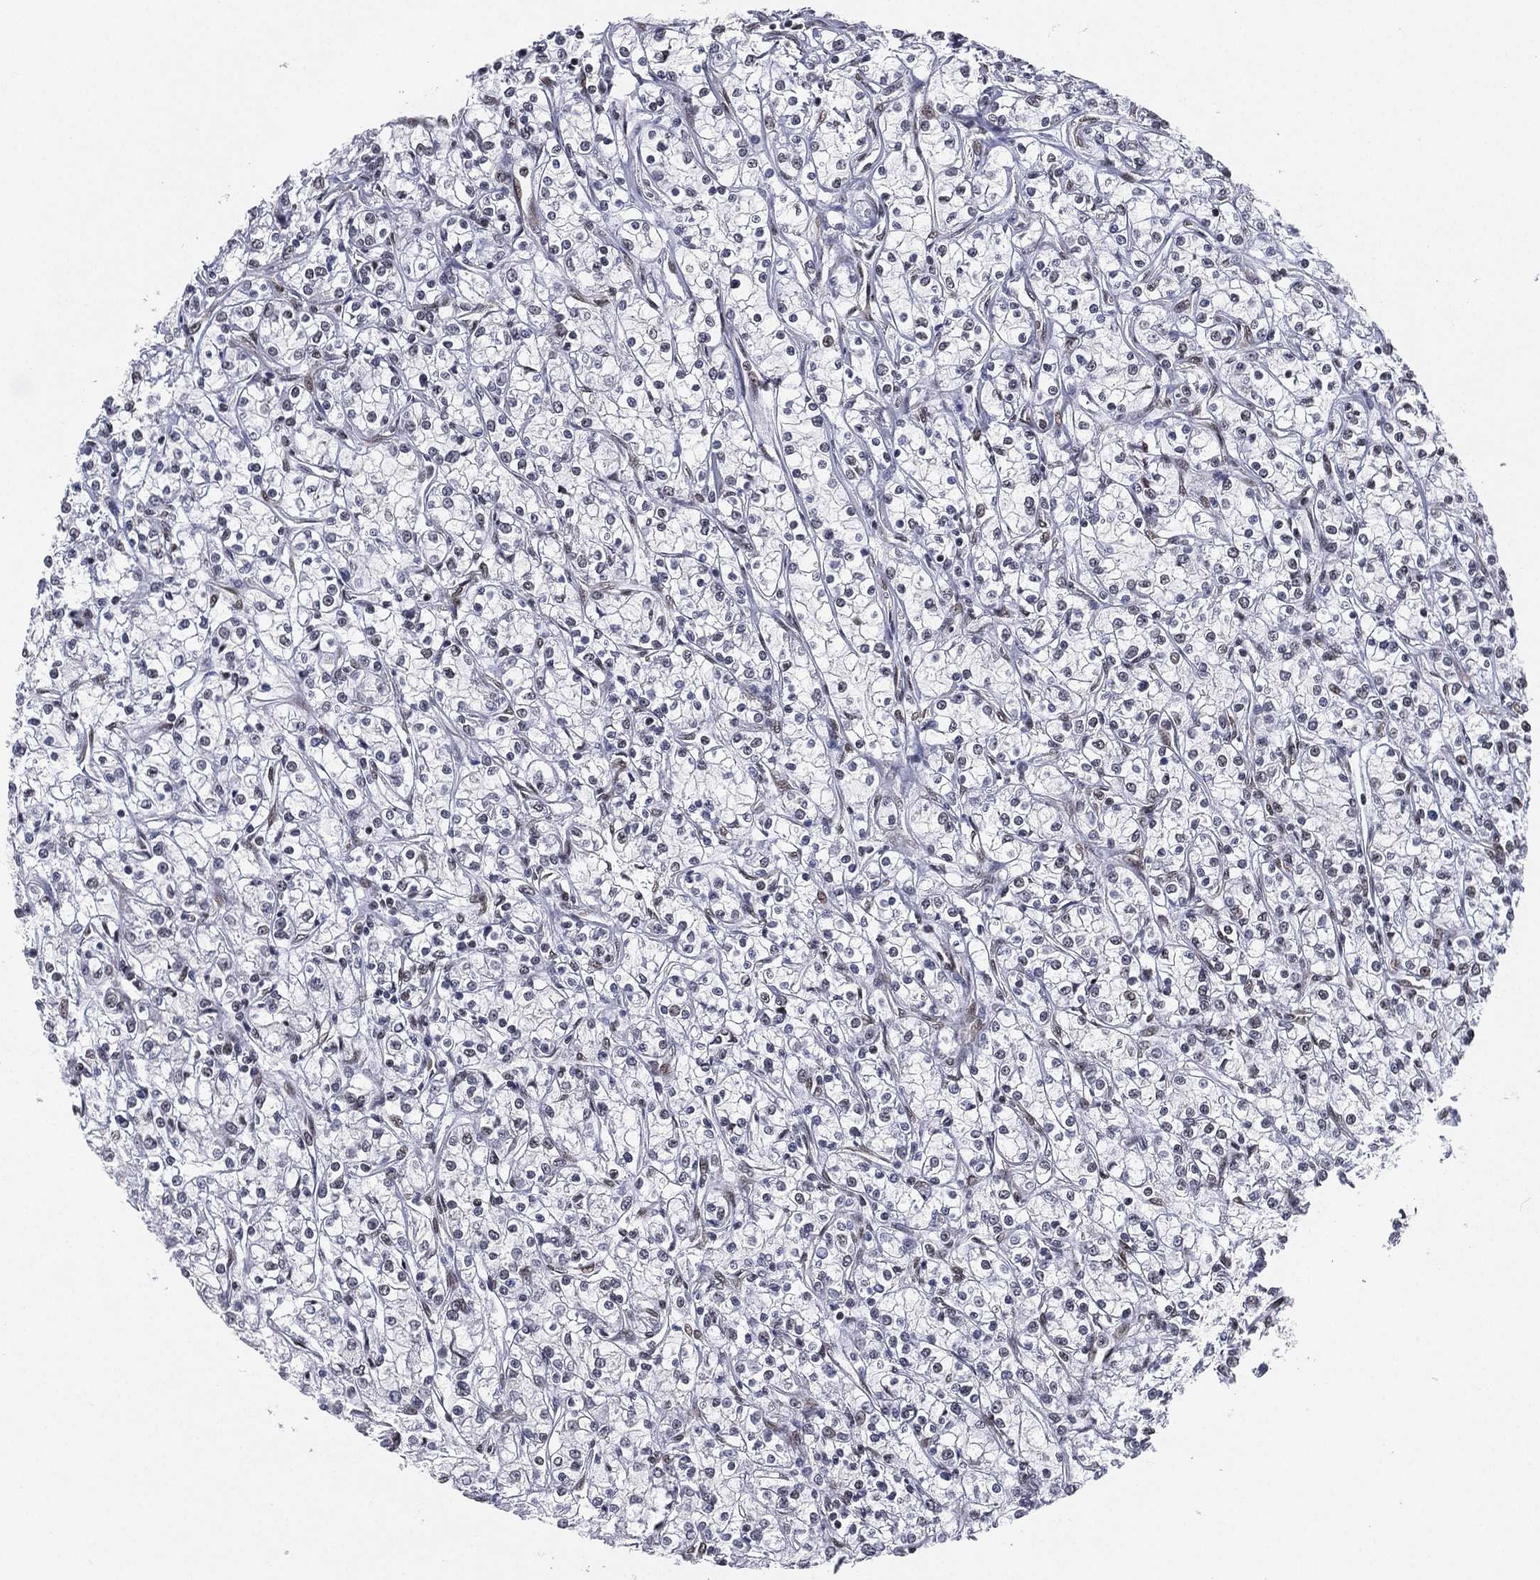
{"staining": {"intensity": "negative", "quantity": "none", "location": "none"}, "tissue": "renal cancer", "cell_type": "Tumor cells", "image_type": "cancer", "snomed": [{"axis": "morphology", "description": "Adenocarcinoma, NOS"}, {"axis": "topography", "description": "Kidney"}], "caption": "Immunohistochemical staining of renal adenocarcinoma demonstrates no significant expression in tumor cells.", "gene": "FUBP3", "patient": {"sex": "female", "age": 59}}